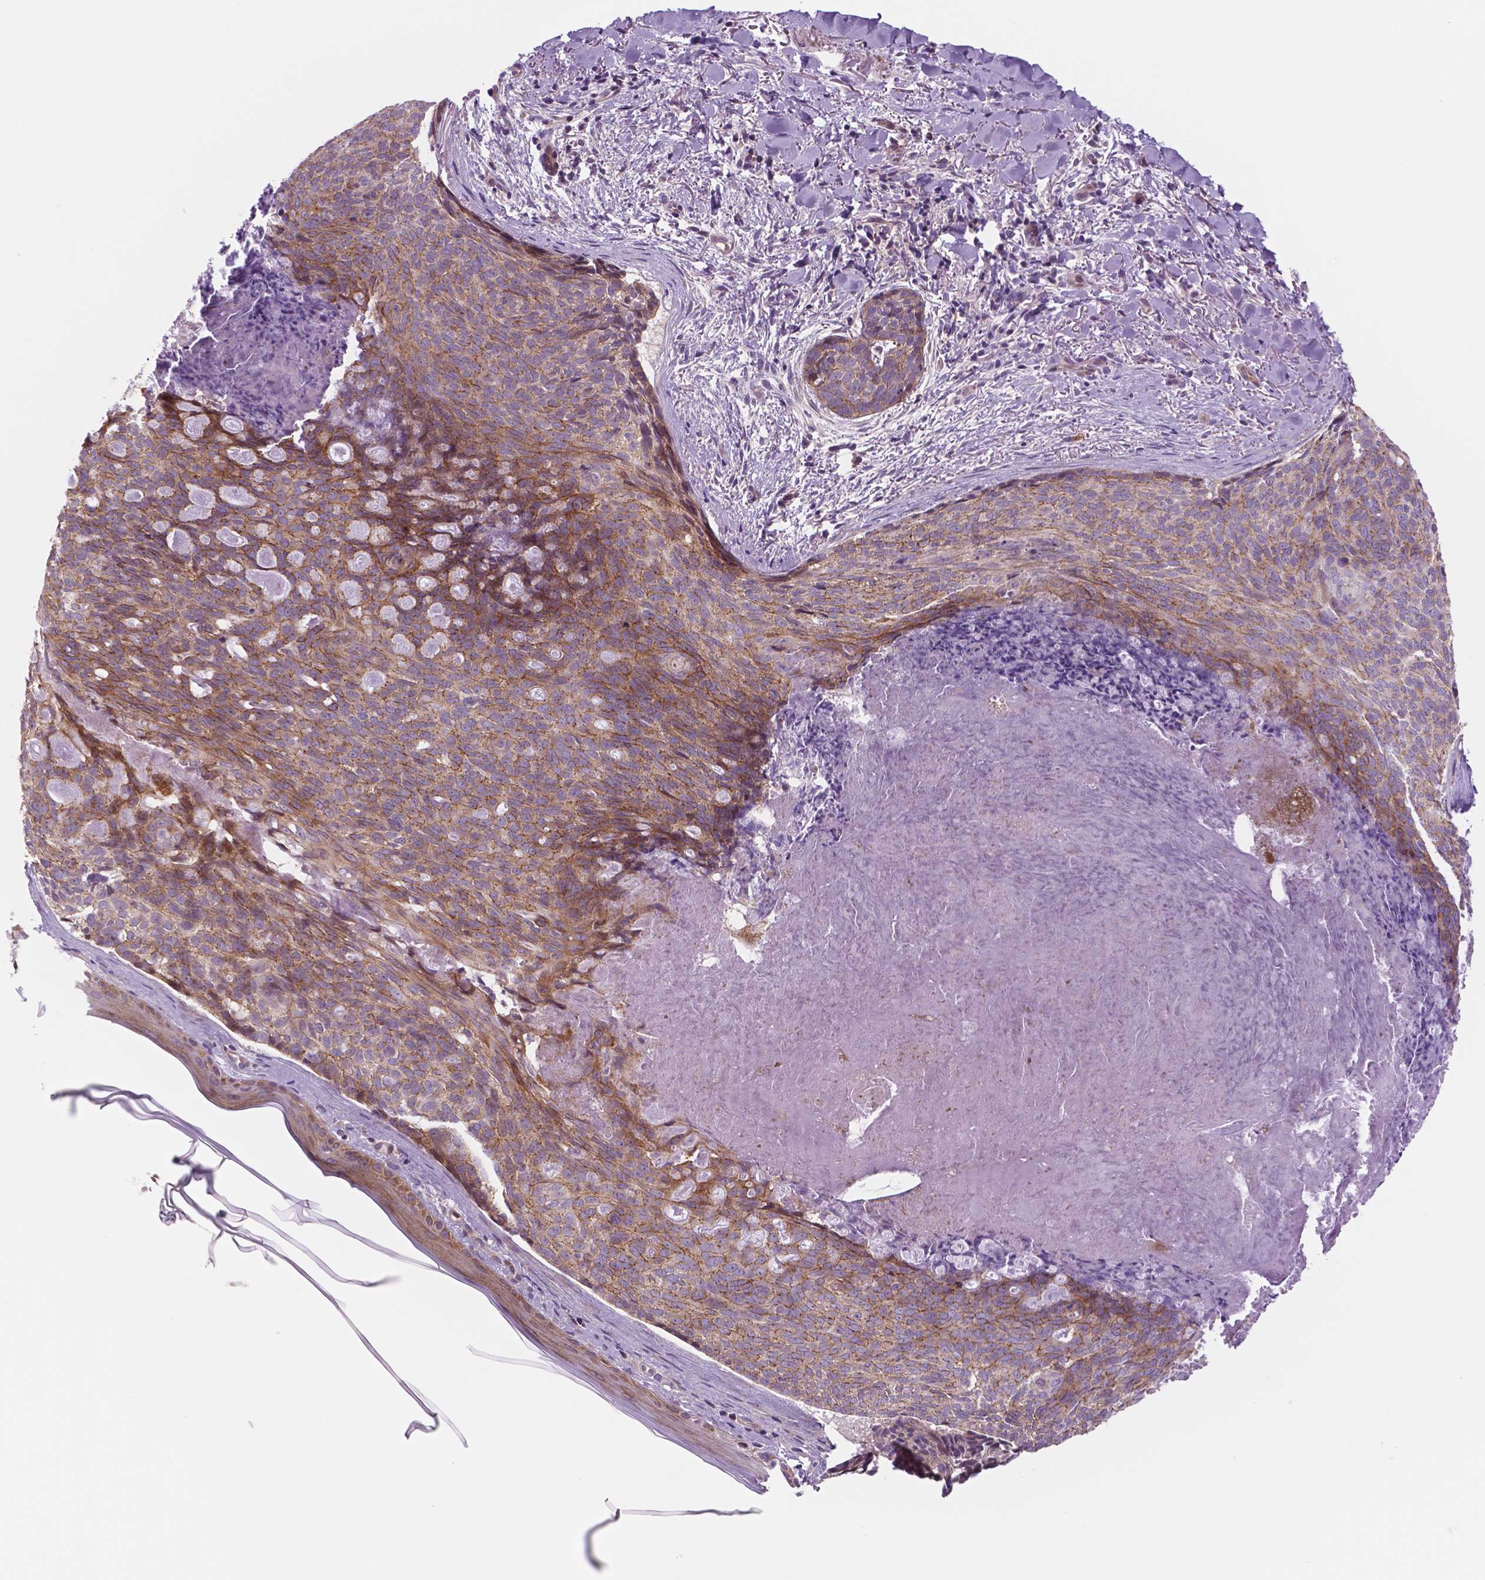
{"staining": {"intensity": "moderate", "quantity": "25%-75%", "location": "cytoplasmic/membranous"}, "tissue": "skin cancer", "cell_type": "Tumor cells", "image_type": "cancer", "snomed": [{"axis": "morphology", "description": "Basal cell carcinoma"}, {"axis": "topography", "description": "Skin"}], "caption": "A brown stain labels moderate cytoplasmic/membranous positivity of a protein in human basal cell carcinoma (skin) tumor cells.", "gene": "RND3", "patient": {"sex": "female", "age": 82}}